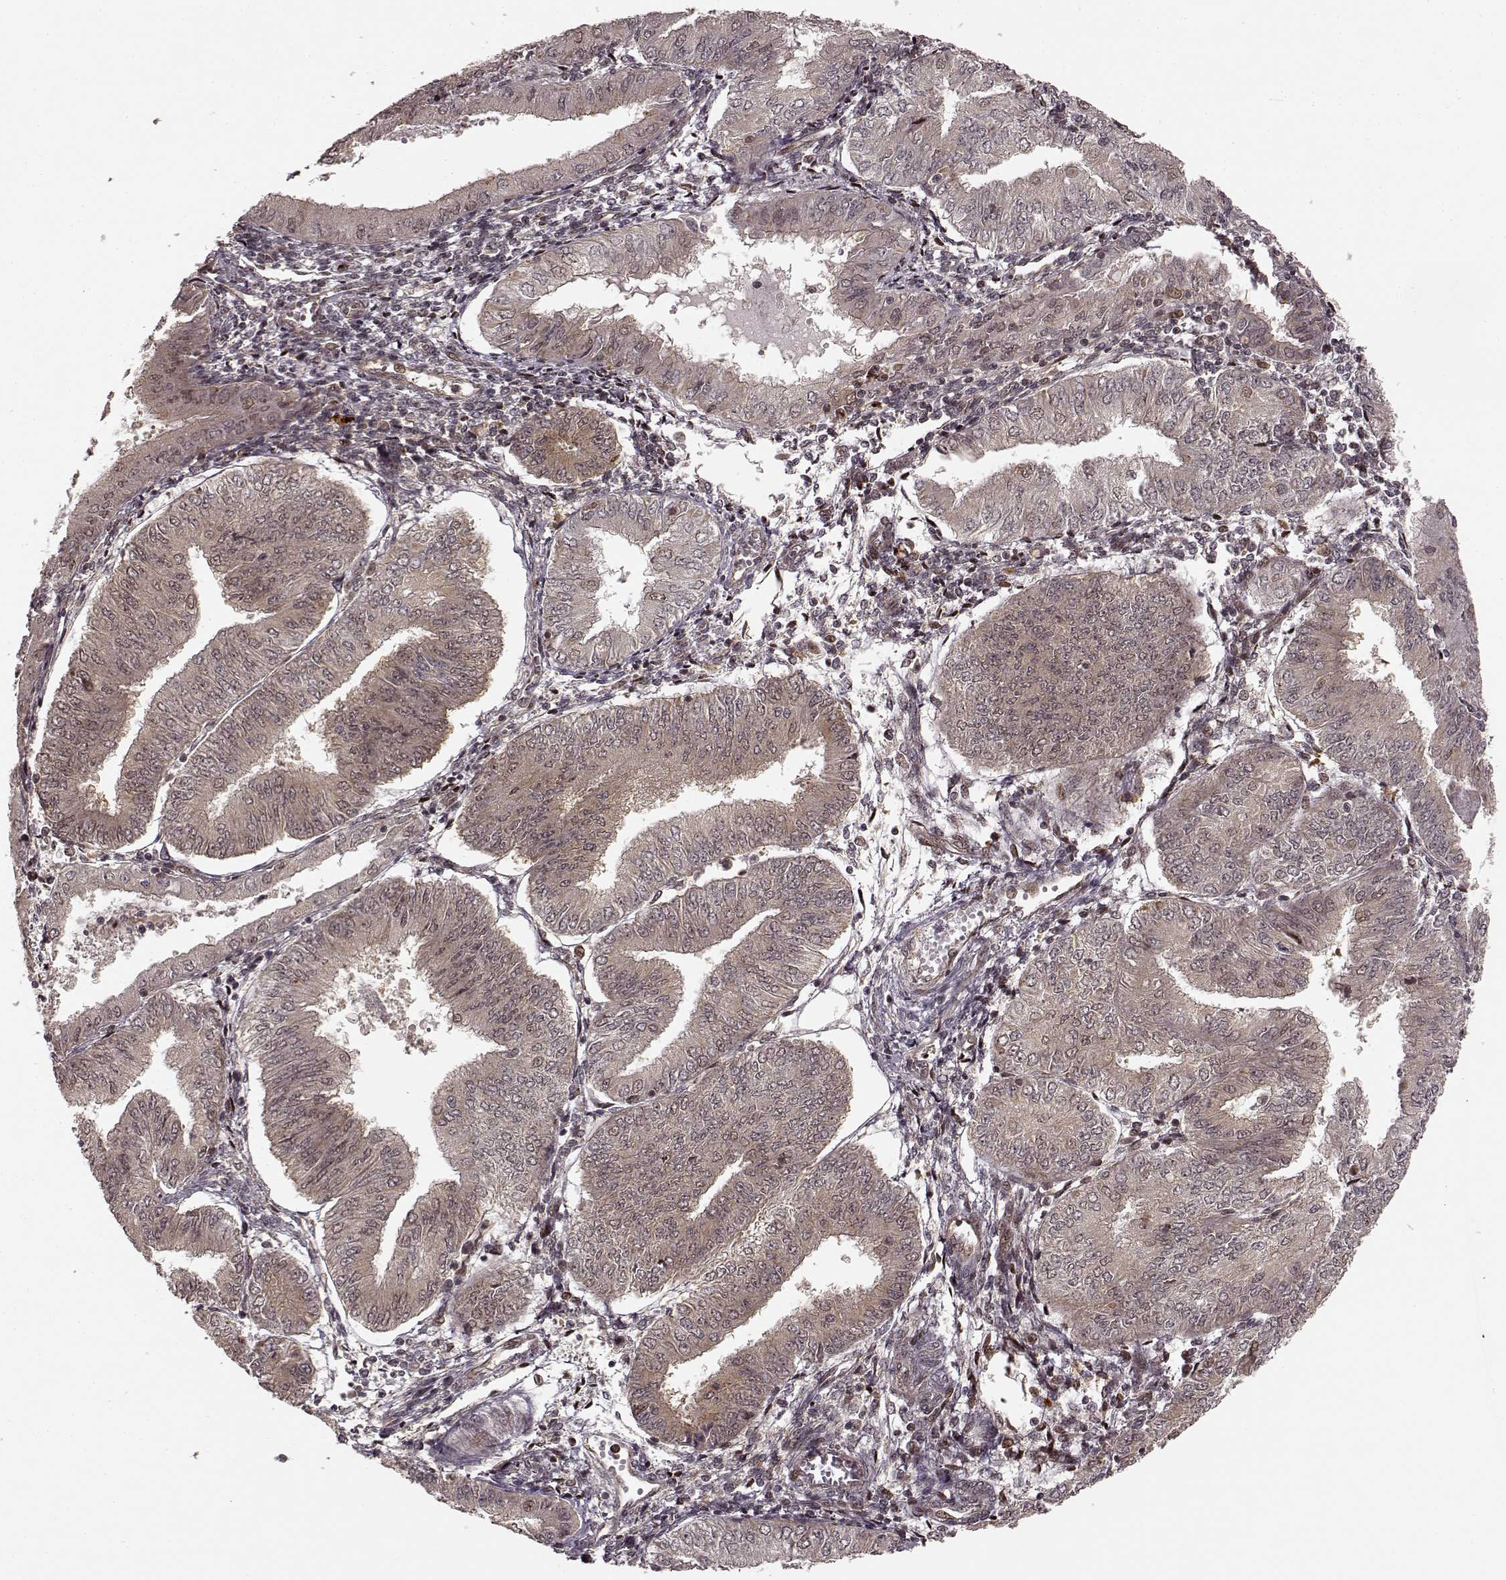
{"staining": {"intensity": "weak", "quantity": "25%-75%", "location": "cytoplasmic/membranous"}, "tissue": "endometrial cancer", "cell_type": "Tumor cells", "image_type": "cancer", "snomed": [{"axis": "morphology", "description": "Adenocarcinoma, NOS"}, {"axis": "topography", "description": "Endometrium"}], "caption": "Immunohistochemistry (IHC) staining of endometrial cancer, which exhibits low levels of weak cytoplasmic/membranous expression in approximately 25%-75% of tumor cells indicating weak cytoplasmic/membranous protein positivity. The staining was performed using DAB (brown) for protein detection and nuclei were counterstained in hematoxylin (blue).", "gene": "SLC12A9", "patient": {"sex": "female", "age": 53}}